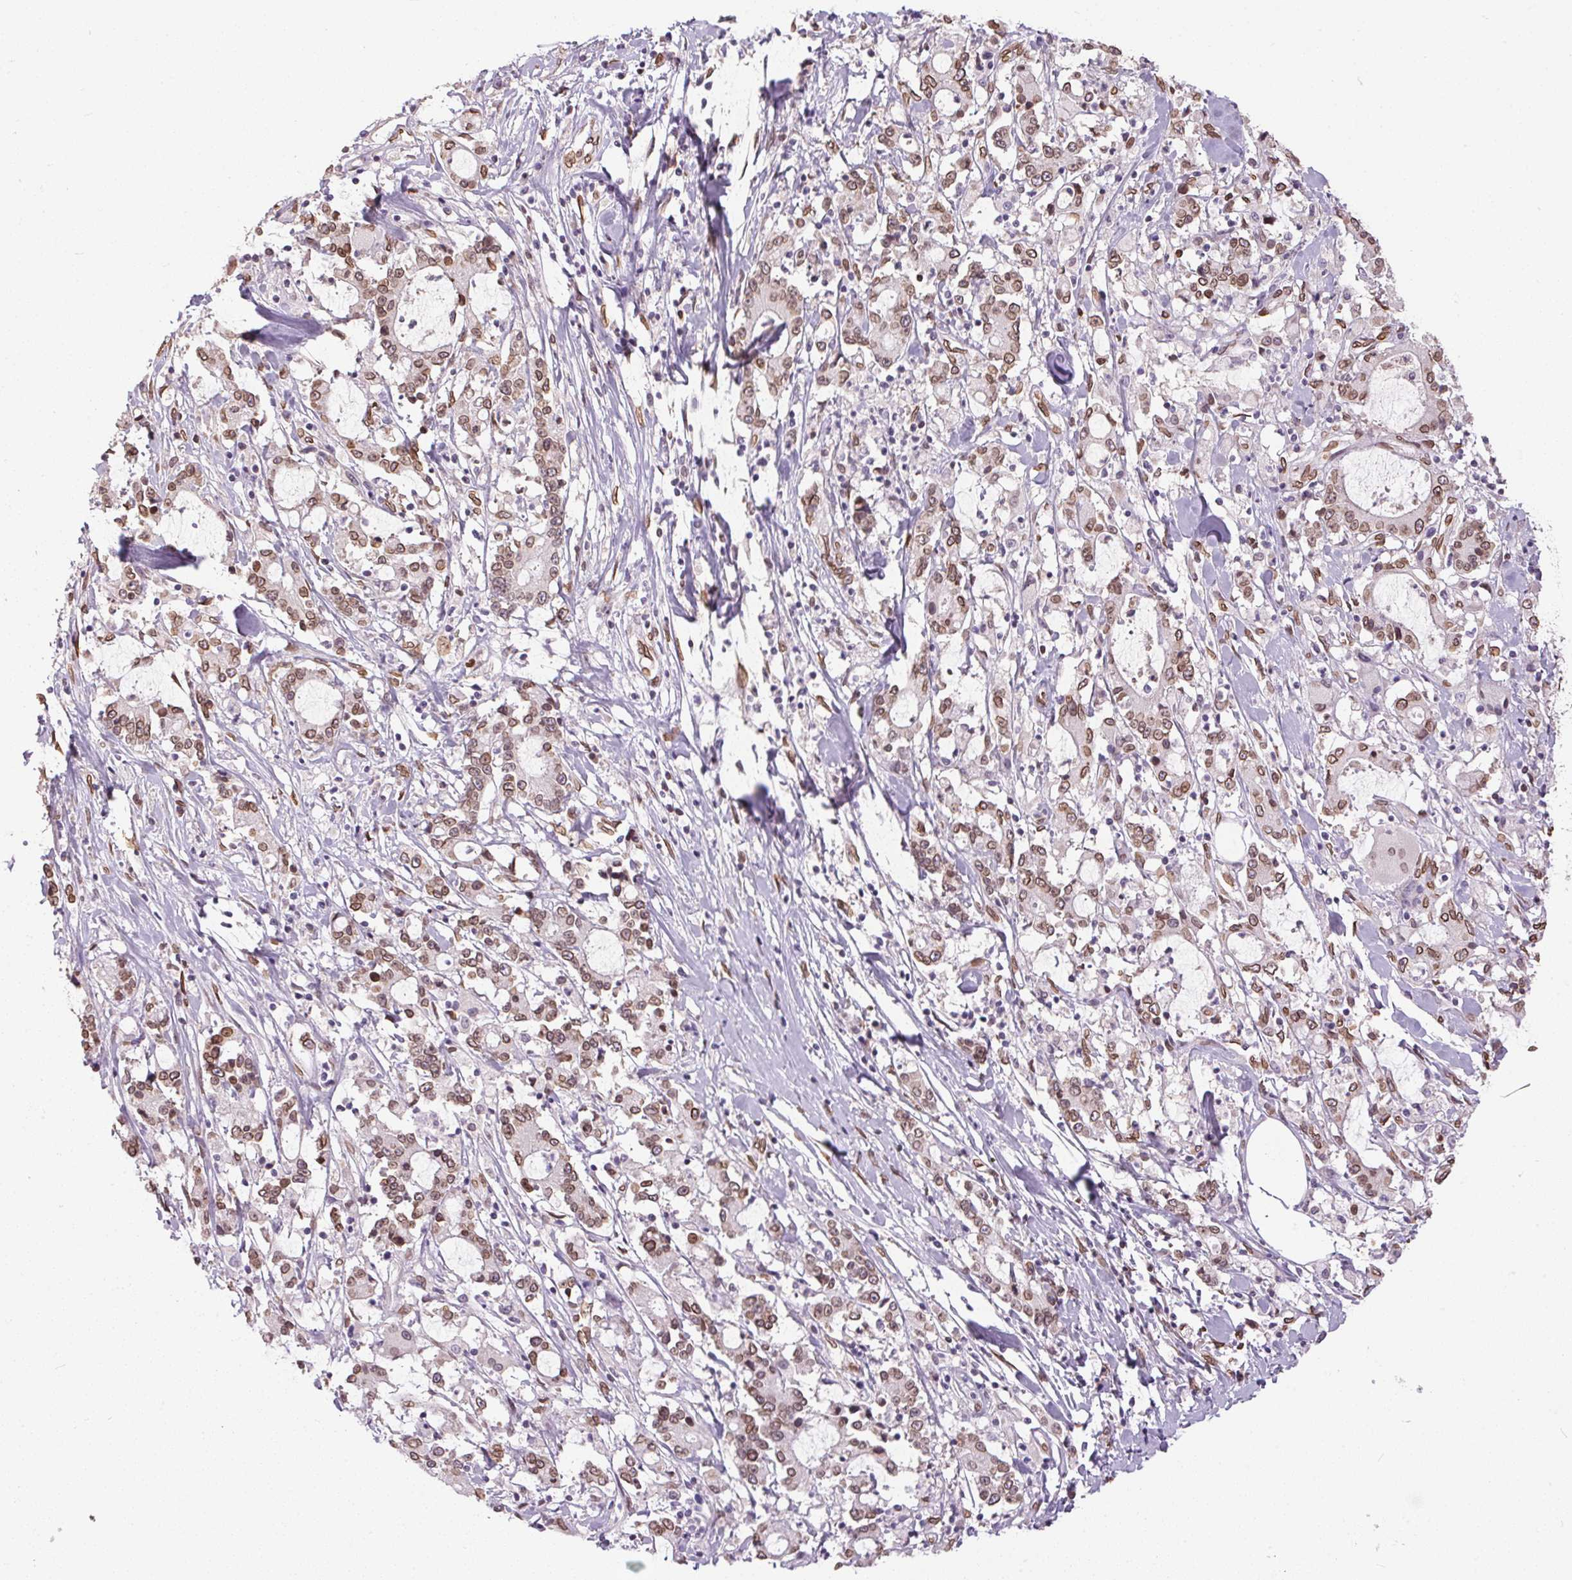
{"staining": {"intensity": "weak", "quantity": ">75%", "location": "cytoplasmic/membranous,nuclear"}, "tissue": "stomach cancer", "cell_type": "Tumor cells", "image_type": "cancer", "snomed": [{"axis": "morphology", "description": "Adenocarcinoma, NOS"}, {"axis": "topography", "description": "Stomach, upper"}], "caption": "High-magnification brightfield microscopy of stomach cancer (adenocarcinoma) stained with DAB (3,3'-diaminobenzidine) (brown) and counterstained with hematoxylin (blue). tumor cells exhibit weak cytoplasmic/membranous and nuclear expression is seen in approximately>75% of cells.", "gene": "TMEM175", "patient": {"sex": "male", "age": 68}}